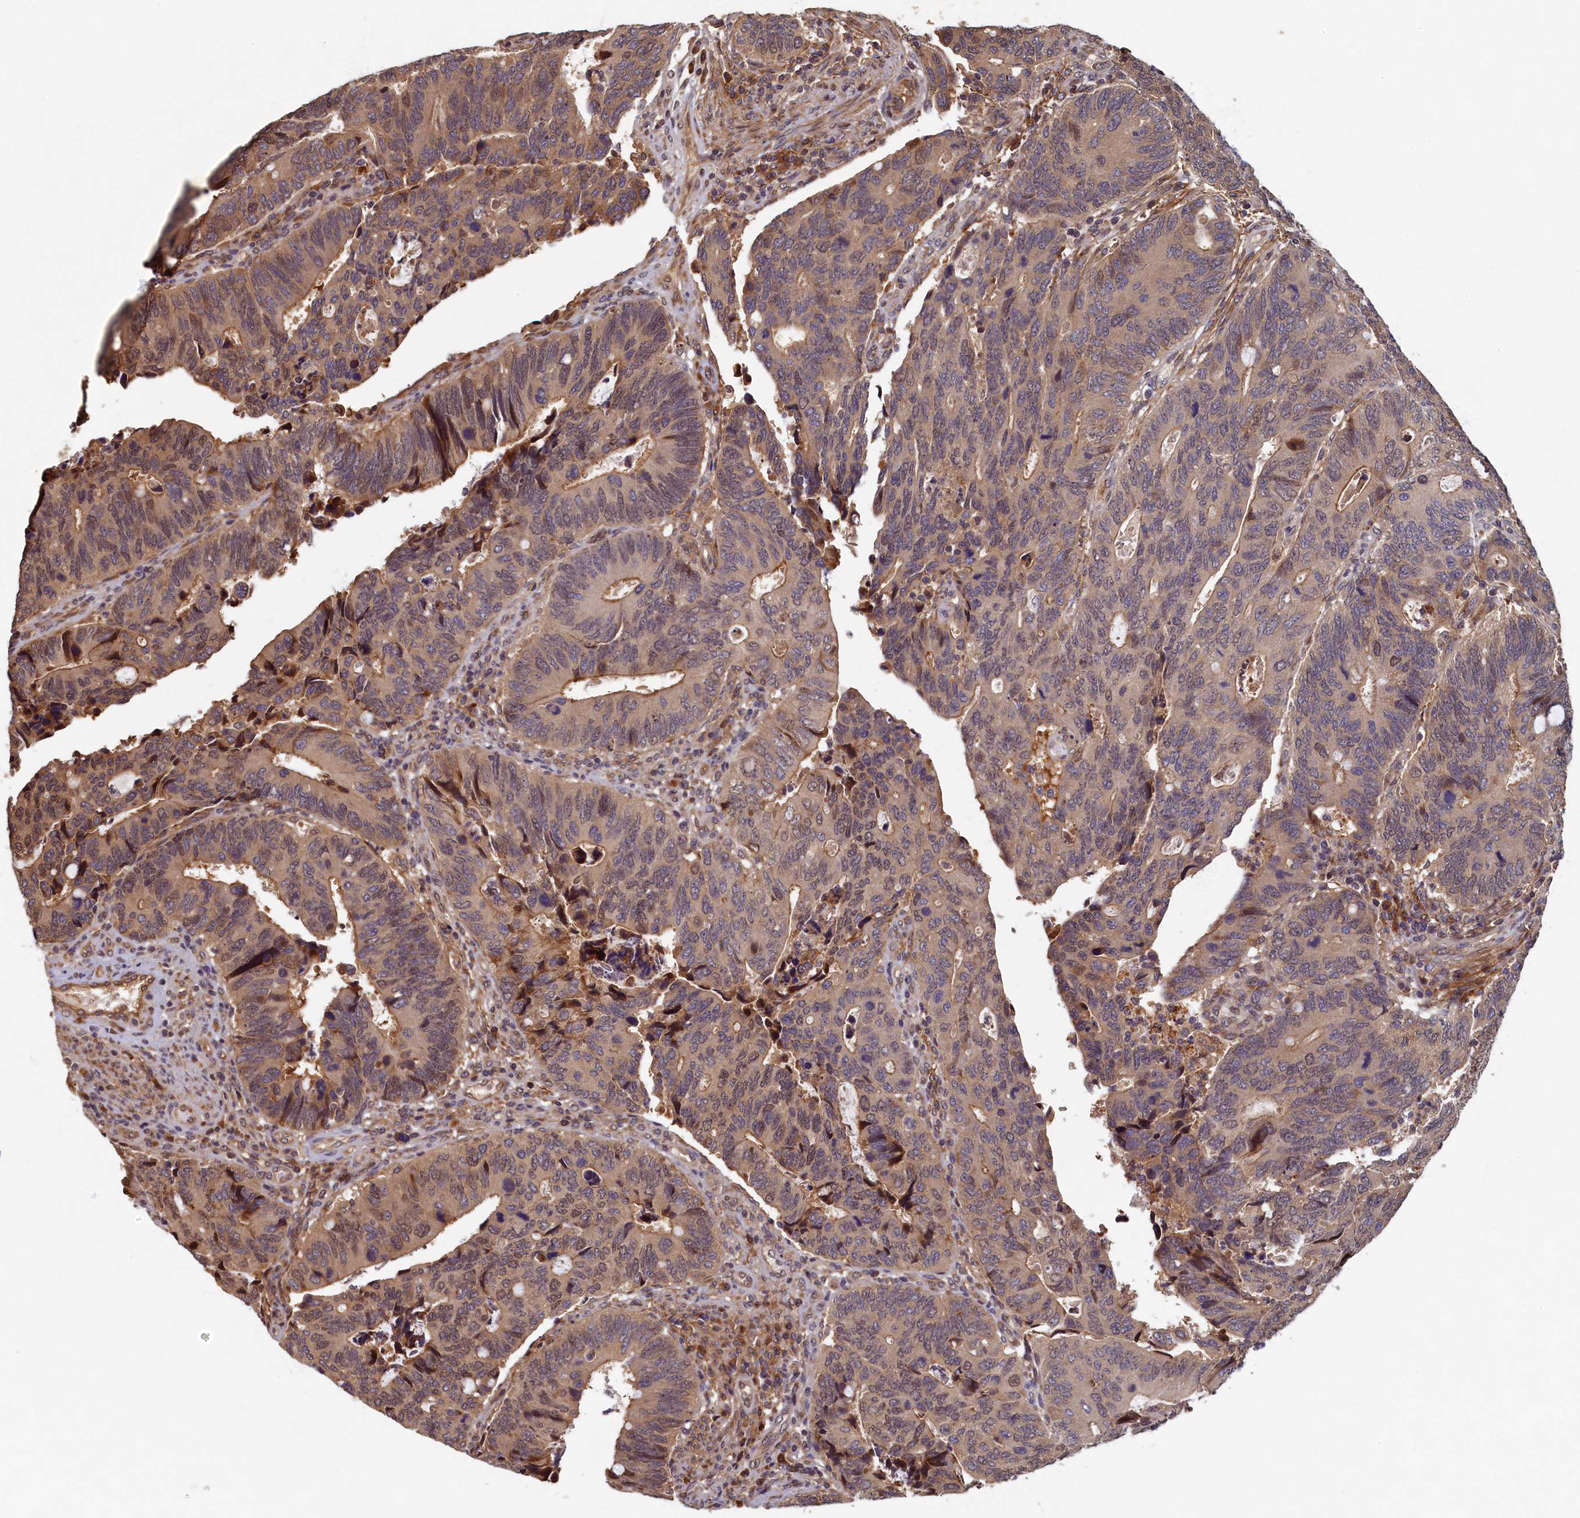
{"staining": {"intensity": "moderate", "quantity": "<25%", "location": "cytoplasmic/membranous,nuclear"}, "tissue": "colorectal cancer", "cell_type": "Tumor cells", "image_type": "cancer", "snomed": [{"axis": "morphology", "description": "Adenocarcinoma, NOS"}, {"axis": "topography", "description": "Colon"}], "caption": "The photomicrograph displays immunohistochemical staining of adenocarcinoma (colorectal). There is moderate cytoplasmic/membranous and nuclear staining is identified in about <25% of tumor cells.", "gene": "LCMT2", "patient": {"sex": "male", "age": 87}}